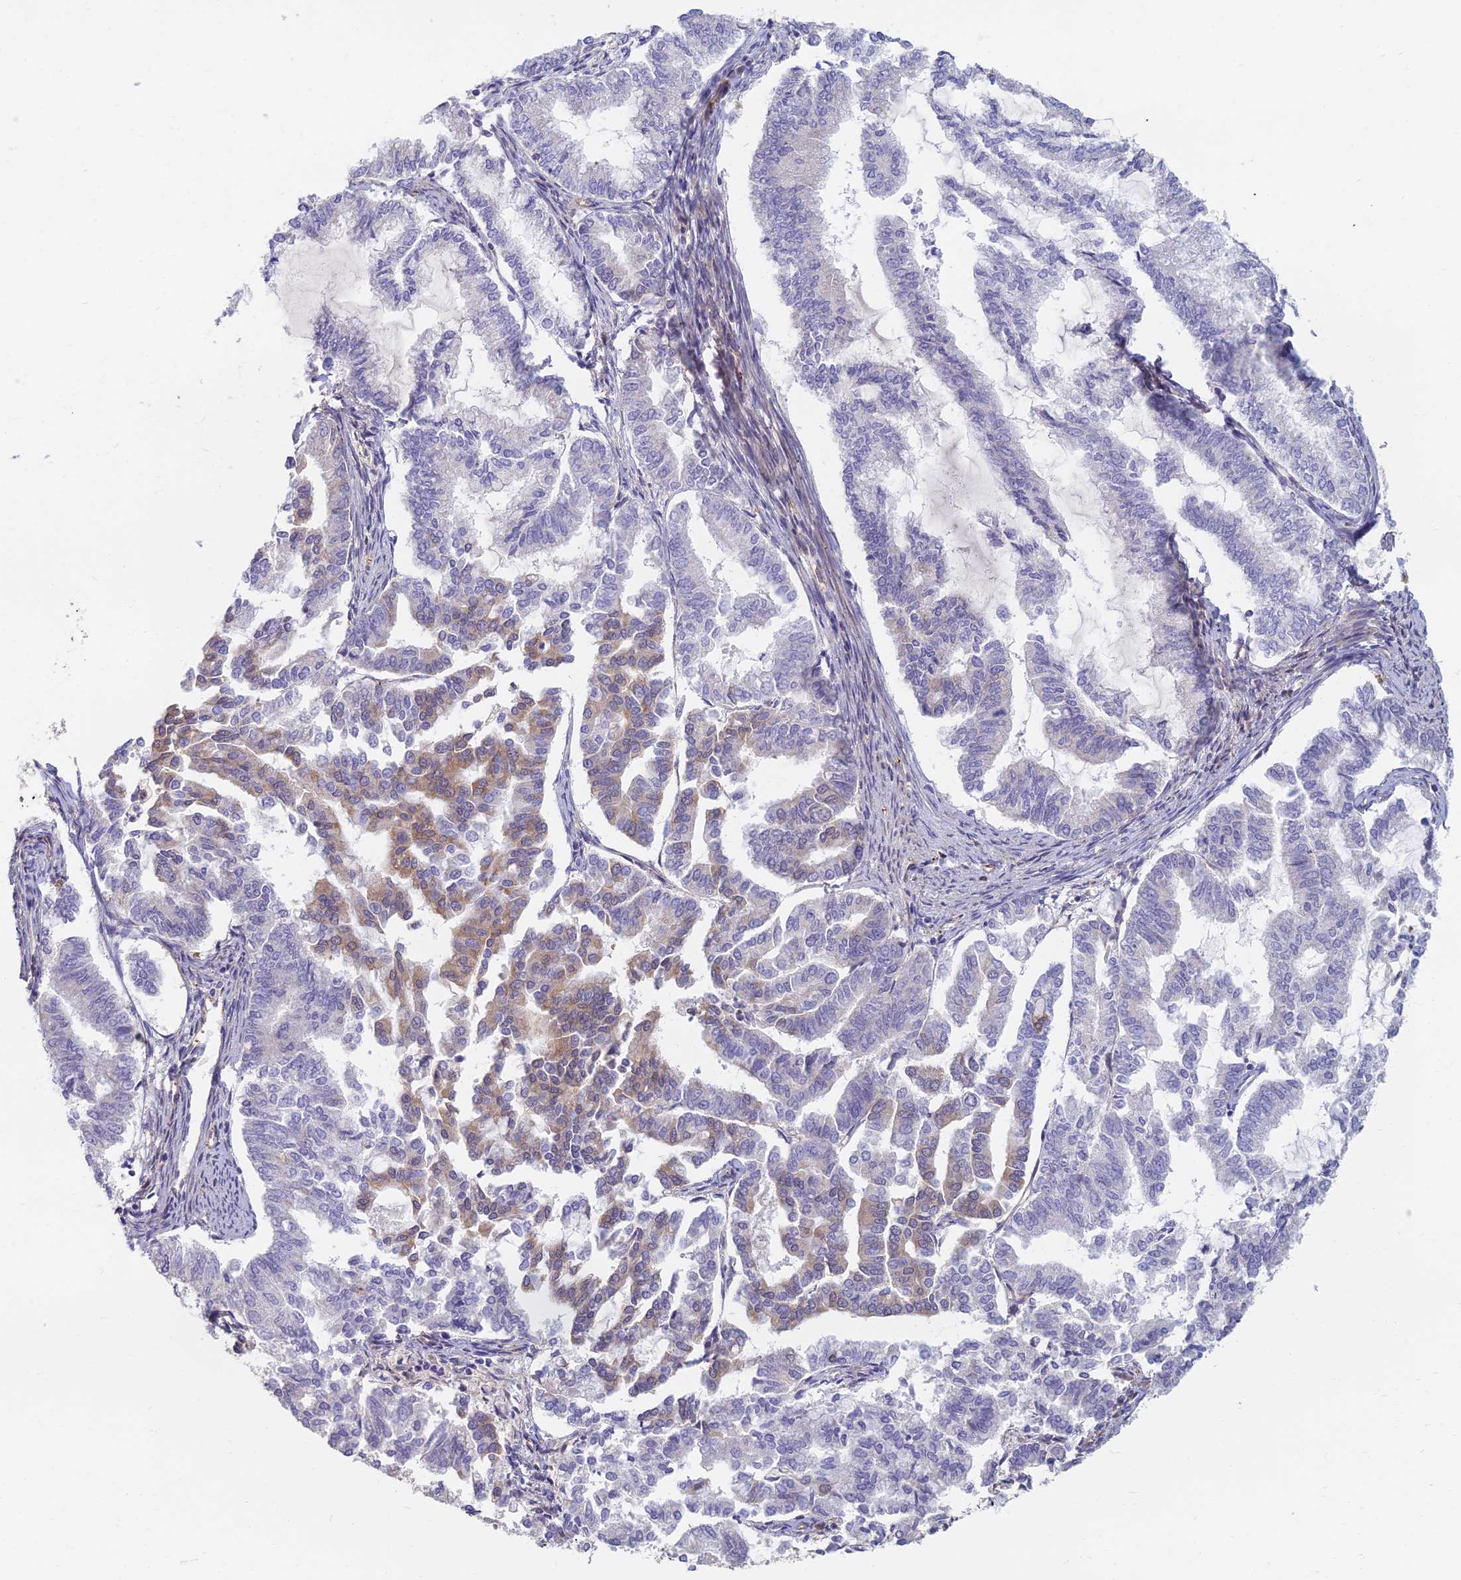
{"staining": {"intensity": "moderate", "quantity": "<25%", "location": "cytoplasmic/membranous"}, "tissue": "endometrial cancer", "cell_type": "Tumor cells", "image_type": "cancer", "snomed": [{"axis": "morphology", "description": "Adenocarcinoma, NOS"}, {"axis": "topography", "description": "Endometrium"}], "caption": "Moderate cytoplasmic/membranous expression is present in about <25% of tumor cells in endometrial cancer. Nuclei are stained in blue.", "gene": "RBSN", "patient": {"sex": "female", "age": 79}}